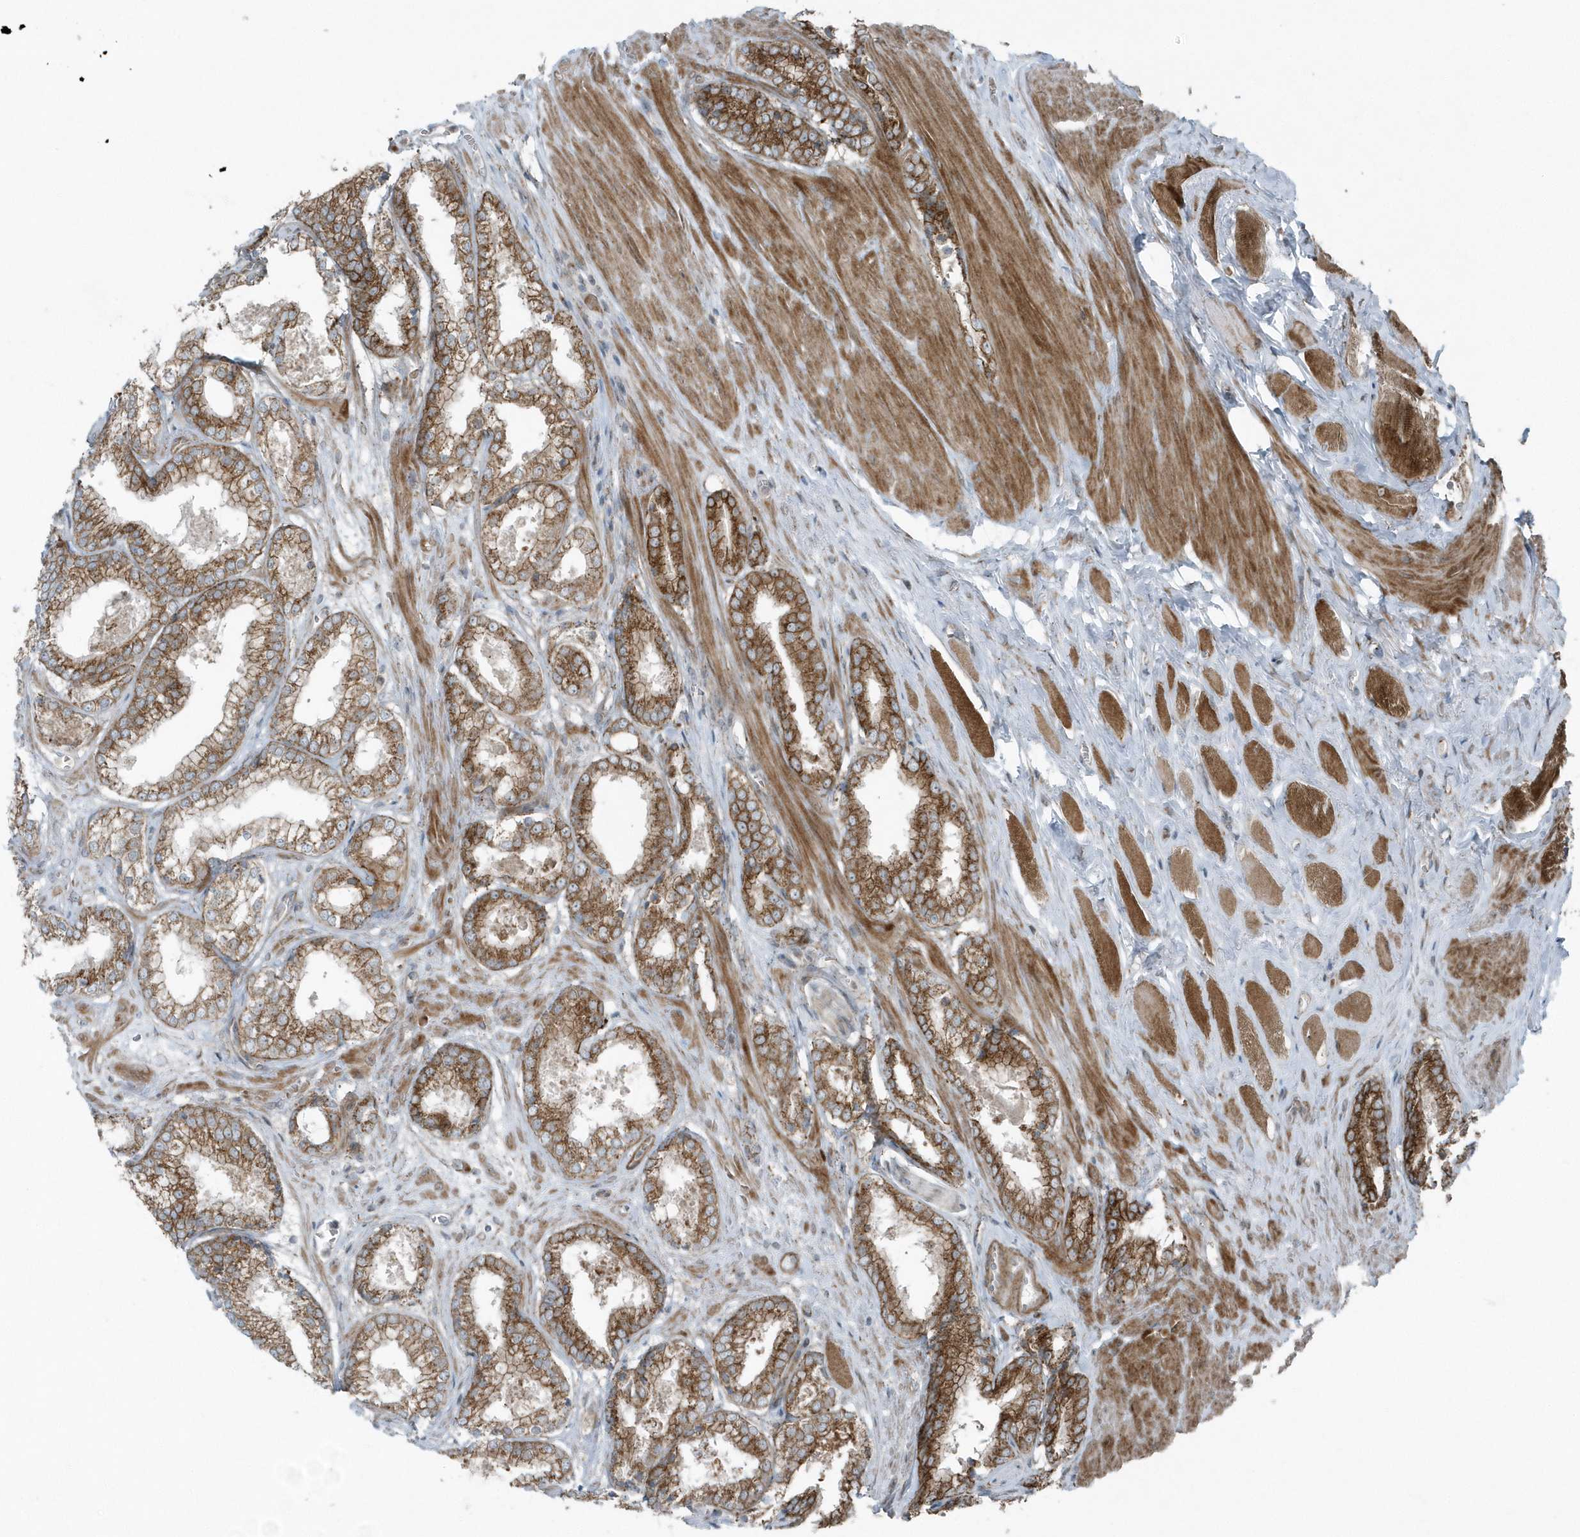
{"staining": {"intensity": "moderate", "quantity": ">75%", "location": "cytoplasmic/membranous"}, "tissue": "prostate cancer", "cell_type": "Tumor cells", "image_type": "cancer", "snomed": [{"axis": "morphology", "description": "Adenocarcinoma, Low grade"}, {"axis": "topography", "description": "Prostate"}], "caption": "A micrograph of prostate cancer stained for a protein reveals moderate cytoplasmic/membranous brown staining in tumor cells.", "gene": "GCC2", "patient": {"sex": "male", "age": 64}}